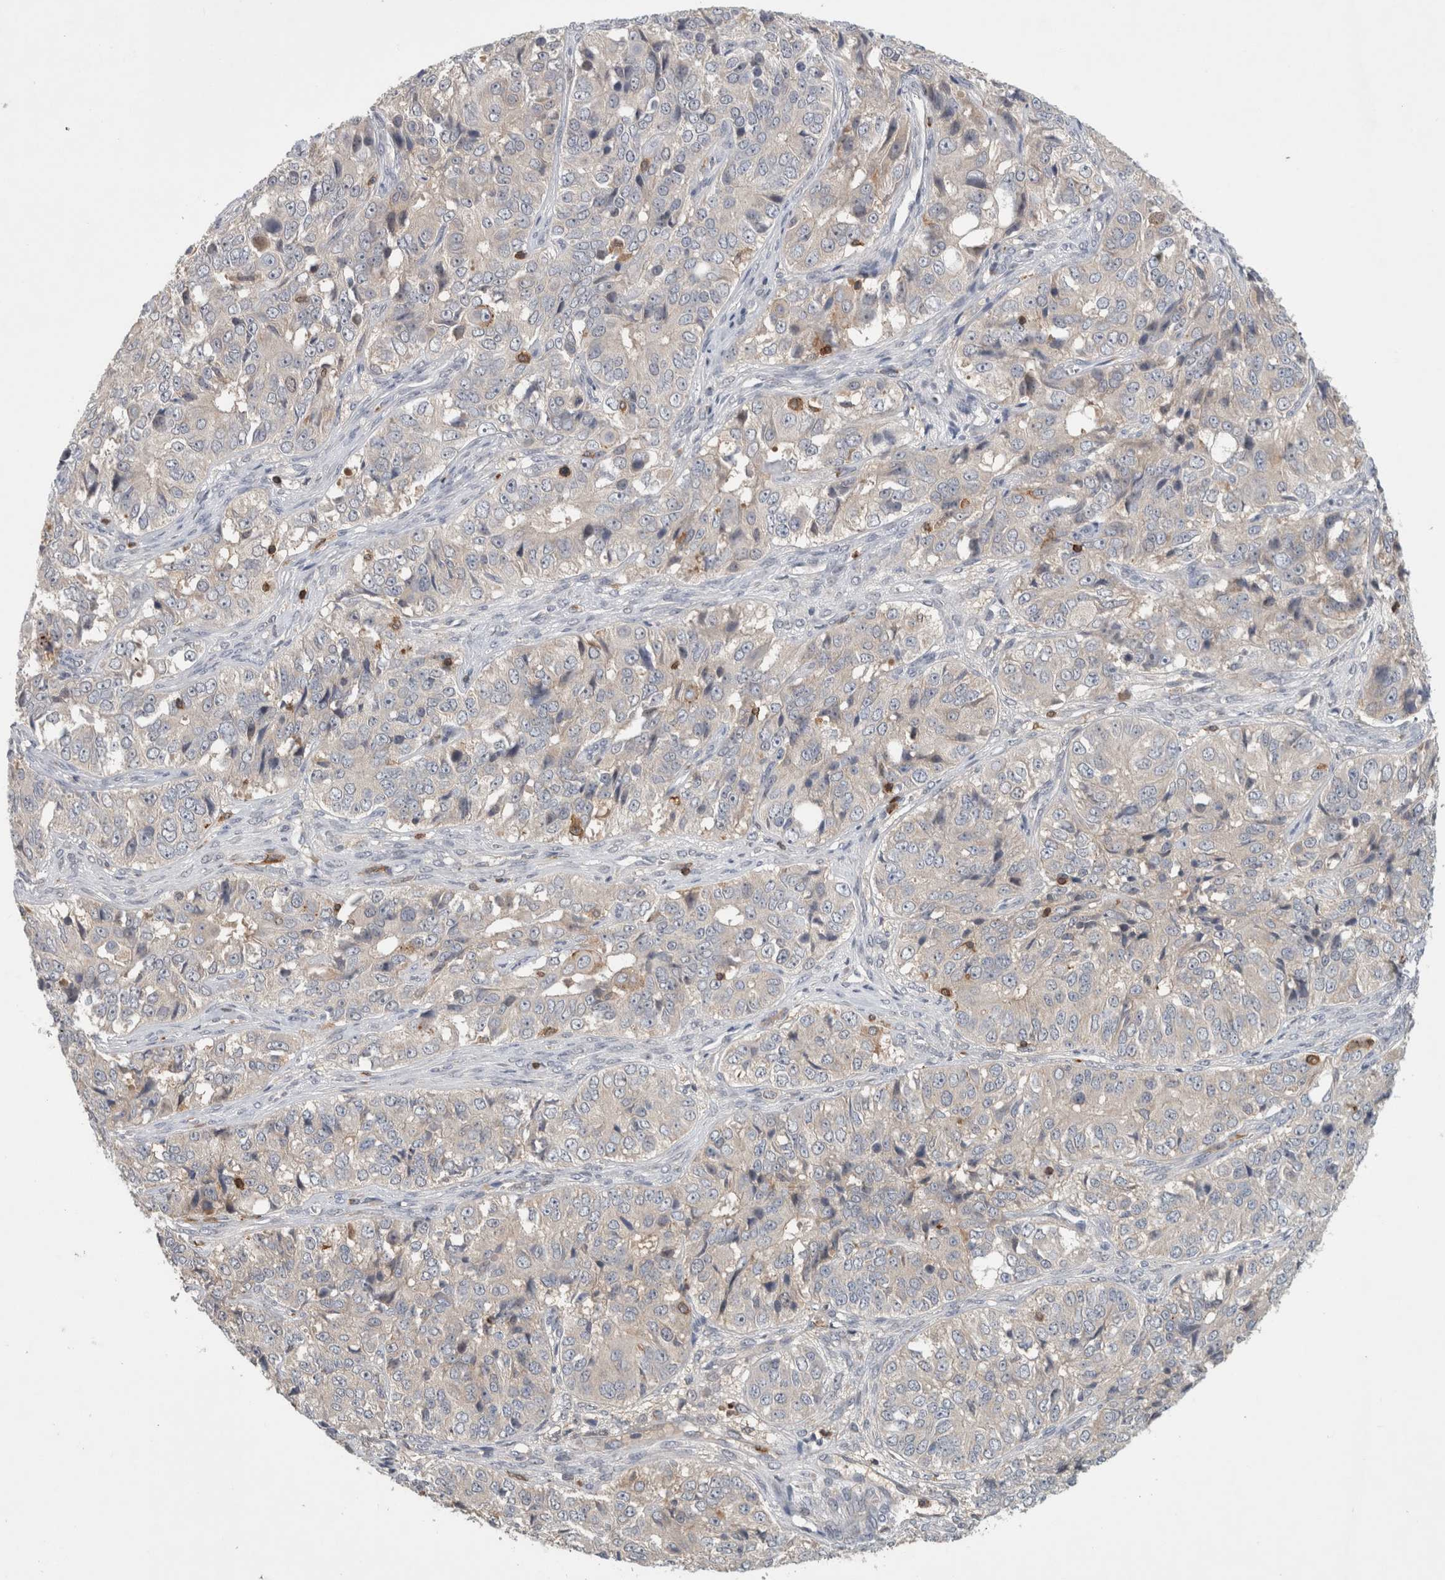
{"staining": {"intensity": "negative", "quantity": "none", "location": "none"}, "tissue": "ovarian cancer", "cell_type": "Tumor cells", "image_type": "cancer", "snomed": [{"axis": "morphology", "description": "Carcinoma, endometroid"}, {"axis": "topography", "description": "Ovary"}], "caption": "The histopathology image shows no staining of tumor cells in ovarian cancer.", "gene": "GFRA2", "patient": {"sex": "female", "age": 51}}